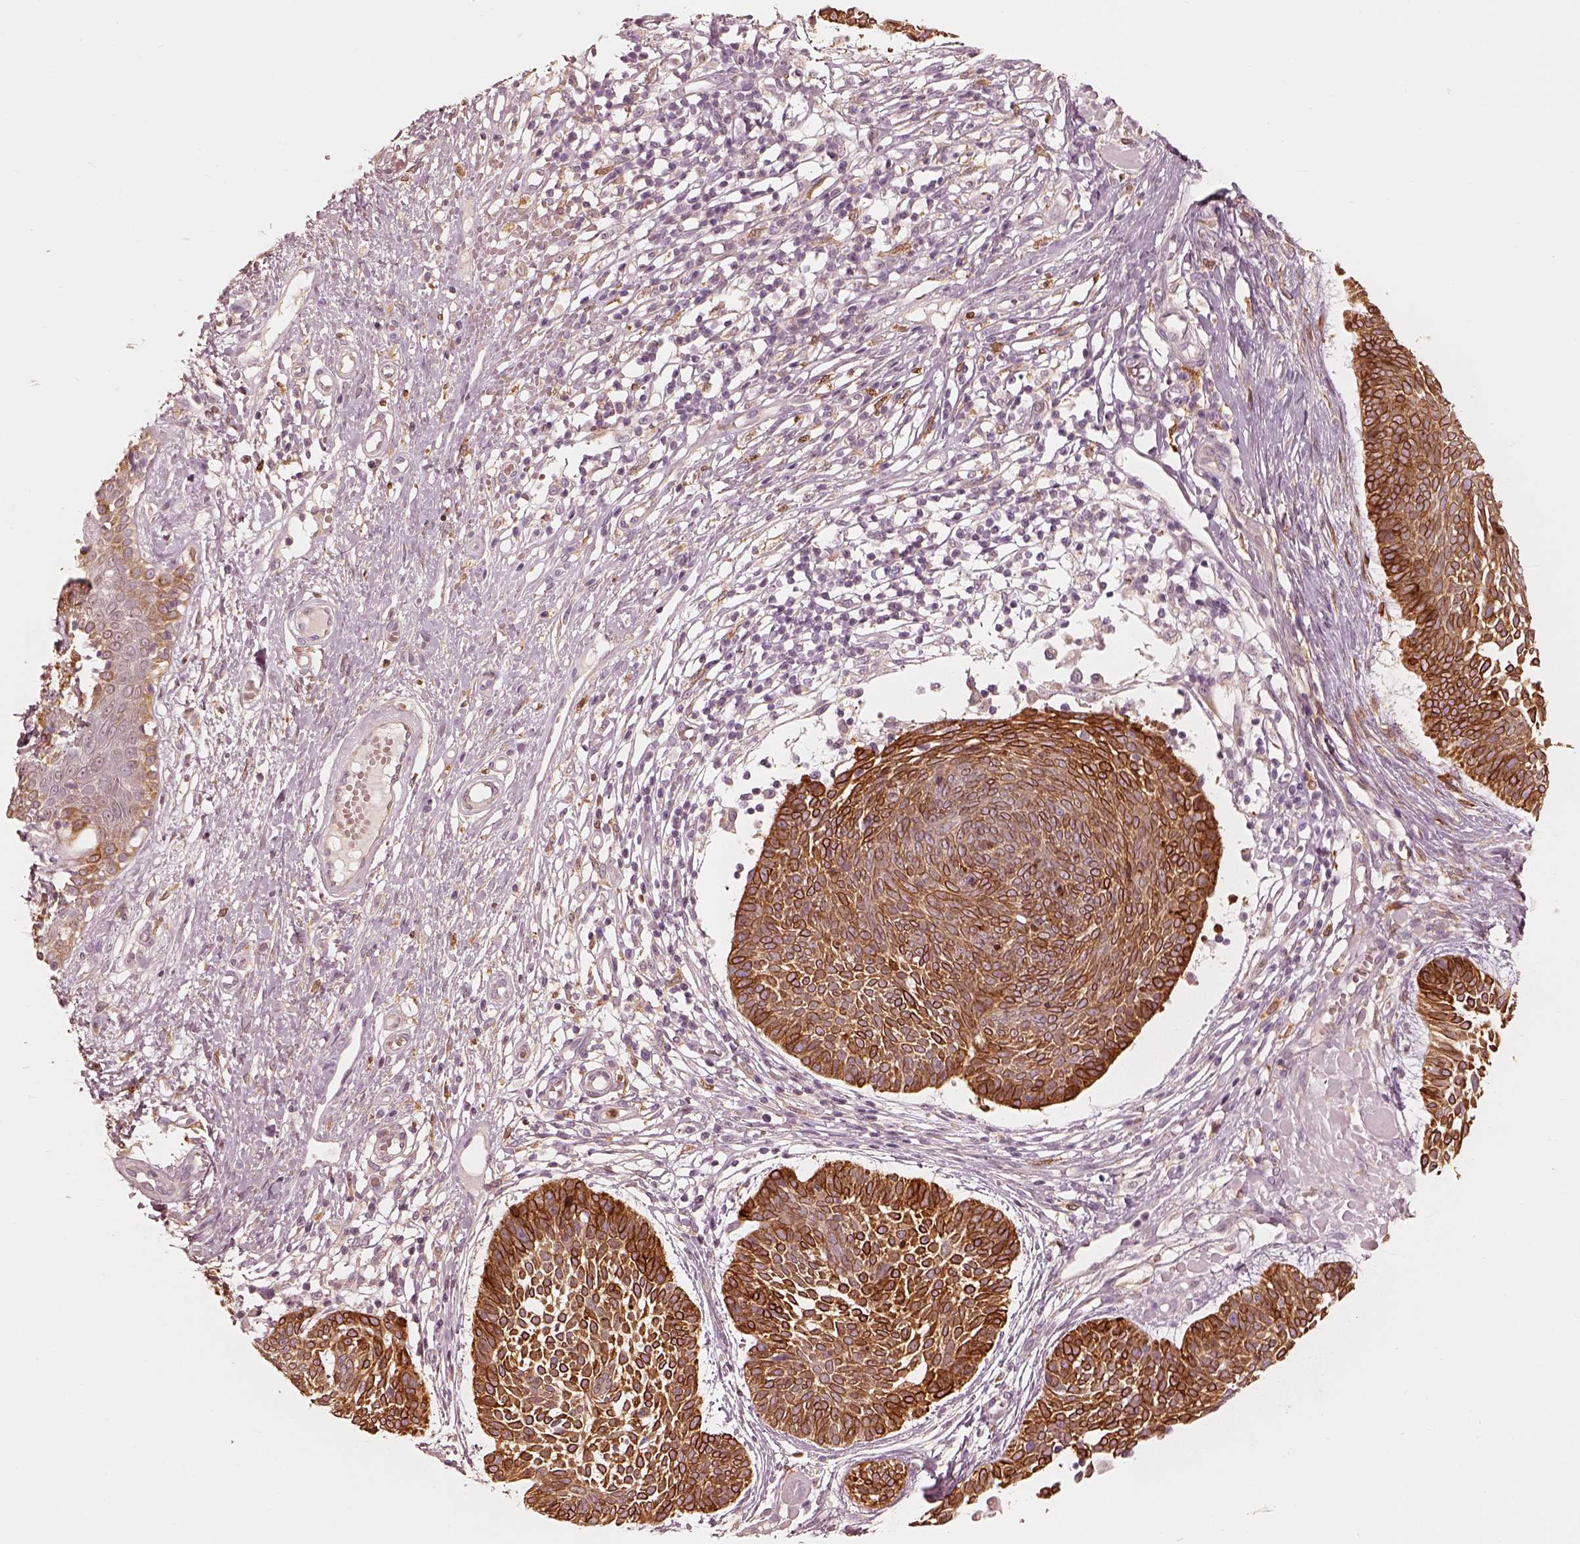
{"staining": {"intensity": "strong", "quantity": ">75%", "location": "cytoplasmic/membranous"}, "tissue": "skin cancer", "cell_type": "Tumor cells", "image_type": "cancer", "snomed": [{"axis": "morphology", "description": "Basal cell carcinoma"}, {"axis": "topography", "description": "Skin"}], "caption": "A brown stain shows strong cytoplasmic/membranous positivity of a protein in human skin basal cell carcinoma tumor cells. Immunohistochemistry stains the protein in brown and the nuclei are stained blue.", "gene": "WLS", "patient": {"sex": "male", "age": 85}}